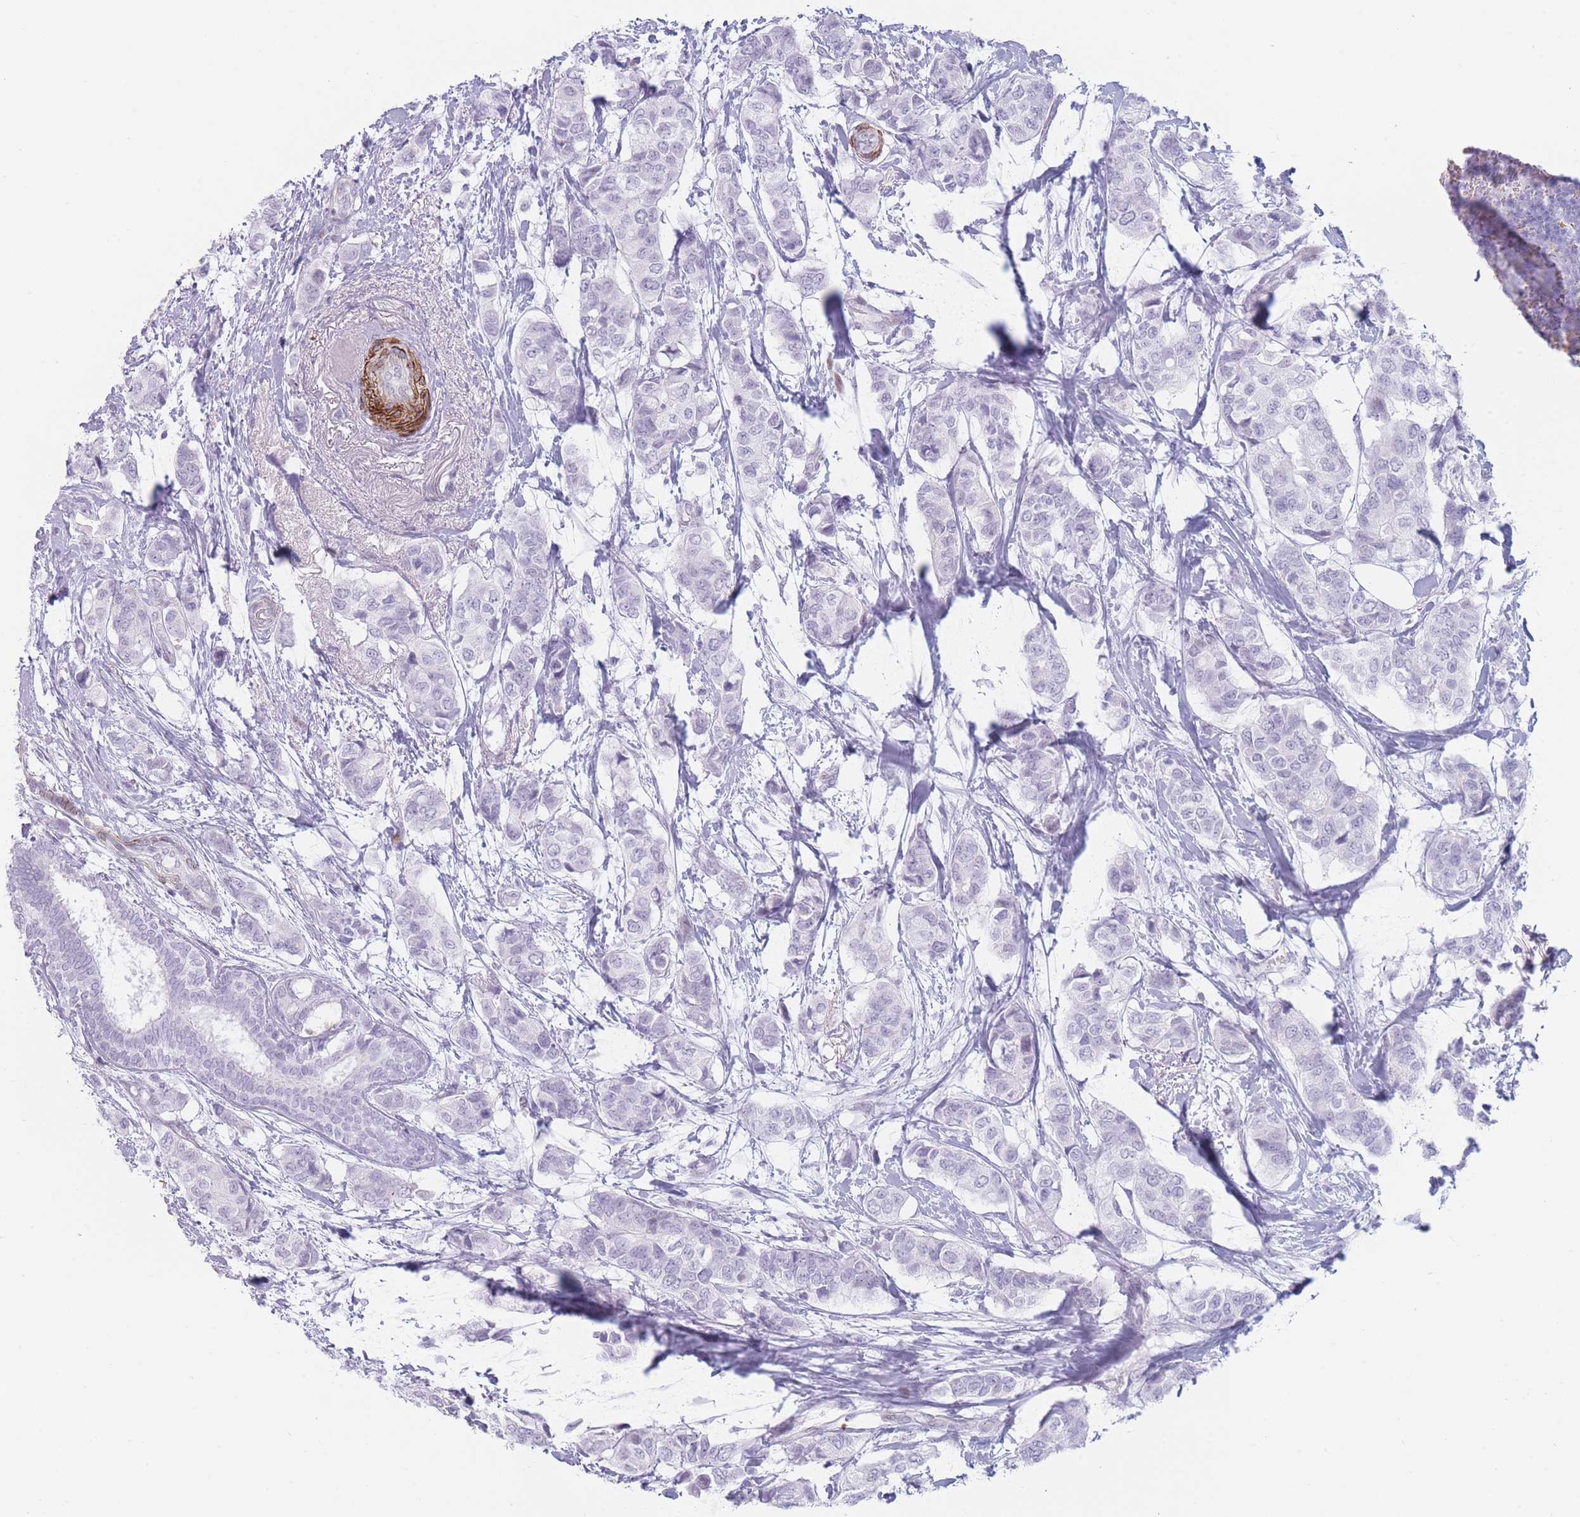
{"staining": {"intensity": "negative", "quantity": "none", "location": "none"}, "tissue": "breast cancer", "cell_type": "Tumor cells", "image_type": "cancer", "snomed": [{"axis": "morphology", "description": "Lobular carcinoma"}, {"axis": "topography", "description": "Breast"}], "caption": "Immunohistochemistry (IHC) photomicrograph of neoplastic tissue: human breast cancer (lobular carcinoma) stained with DAB displays no significant protein staining in tumor cells.", "gene": "IFNA6", "patient": {"sex": "female", "age": 51}}